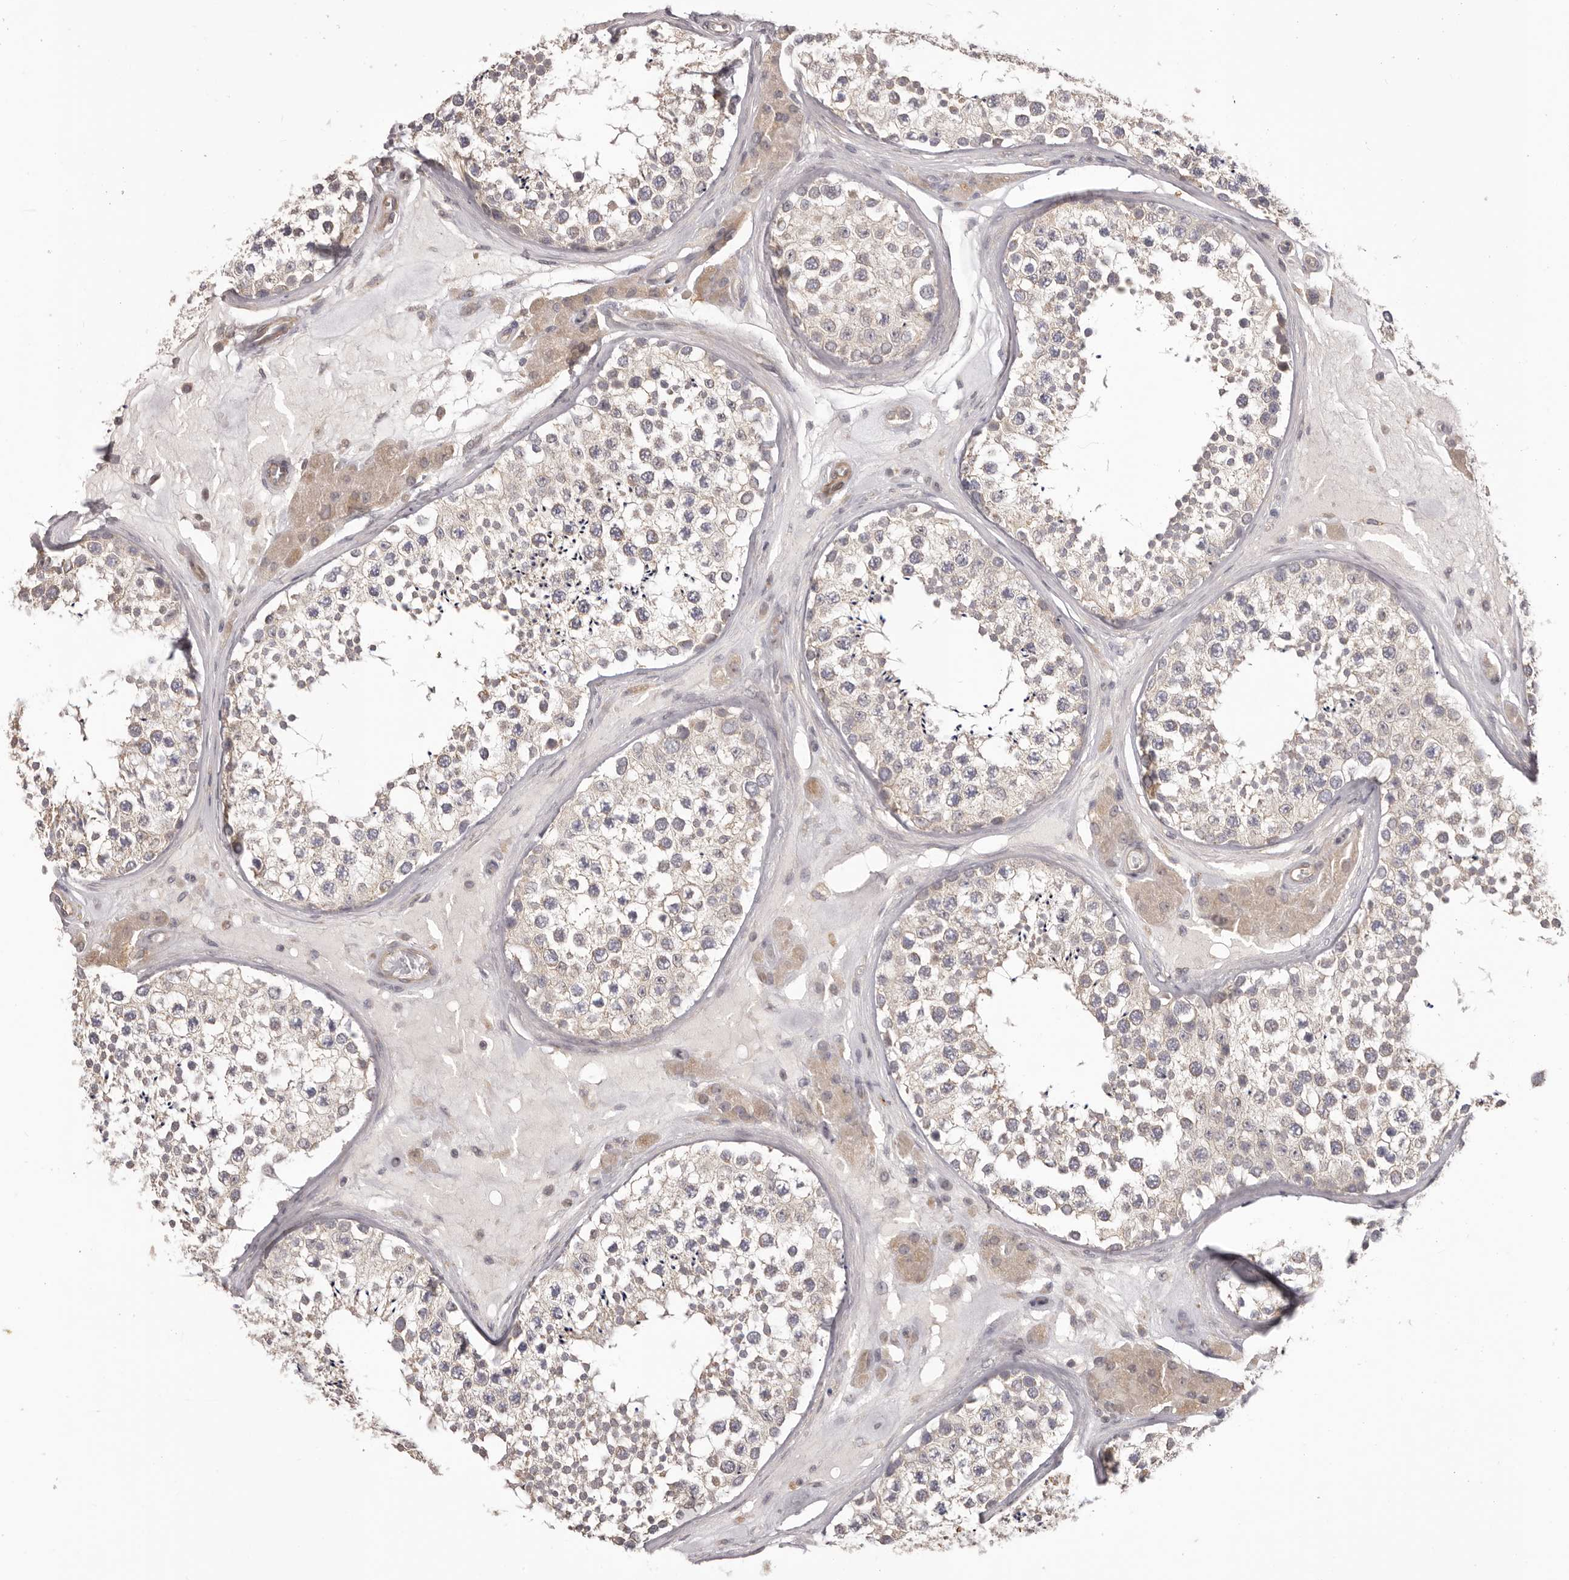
{"staining": {"intensity": "weak", "quantity": ">75%", "location": "cytoplasmic/membranous"}, "tissue": "testis", "cell_type": "Cells in seminiferous ducts", "image_type": "normal", "snomed": [{"axis": "morphology", "description": "Normal tissue, NOS"}, {"axis": "topography", "description": "Testis"}], "caption": "High-magnification brightfield microscopy of unremarkable testis stained with DAB (brown) and counterstained with hematoxylin (blue). cells in seminiferous ducts exhibit weak cytoplasmic/membranous expression is identified in about>75% of cells.", "gene": "HRH1", "patient": {"sex": "male", "age": 46}}